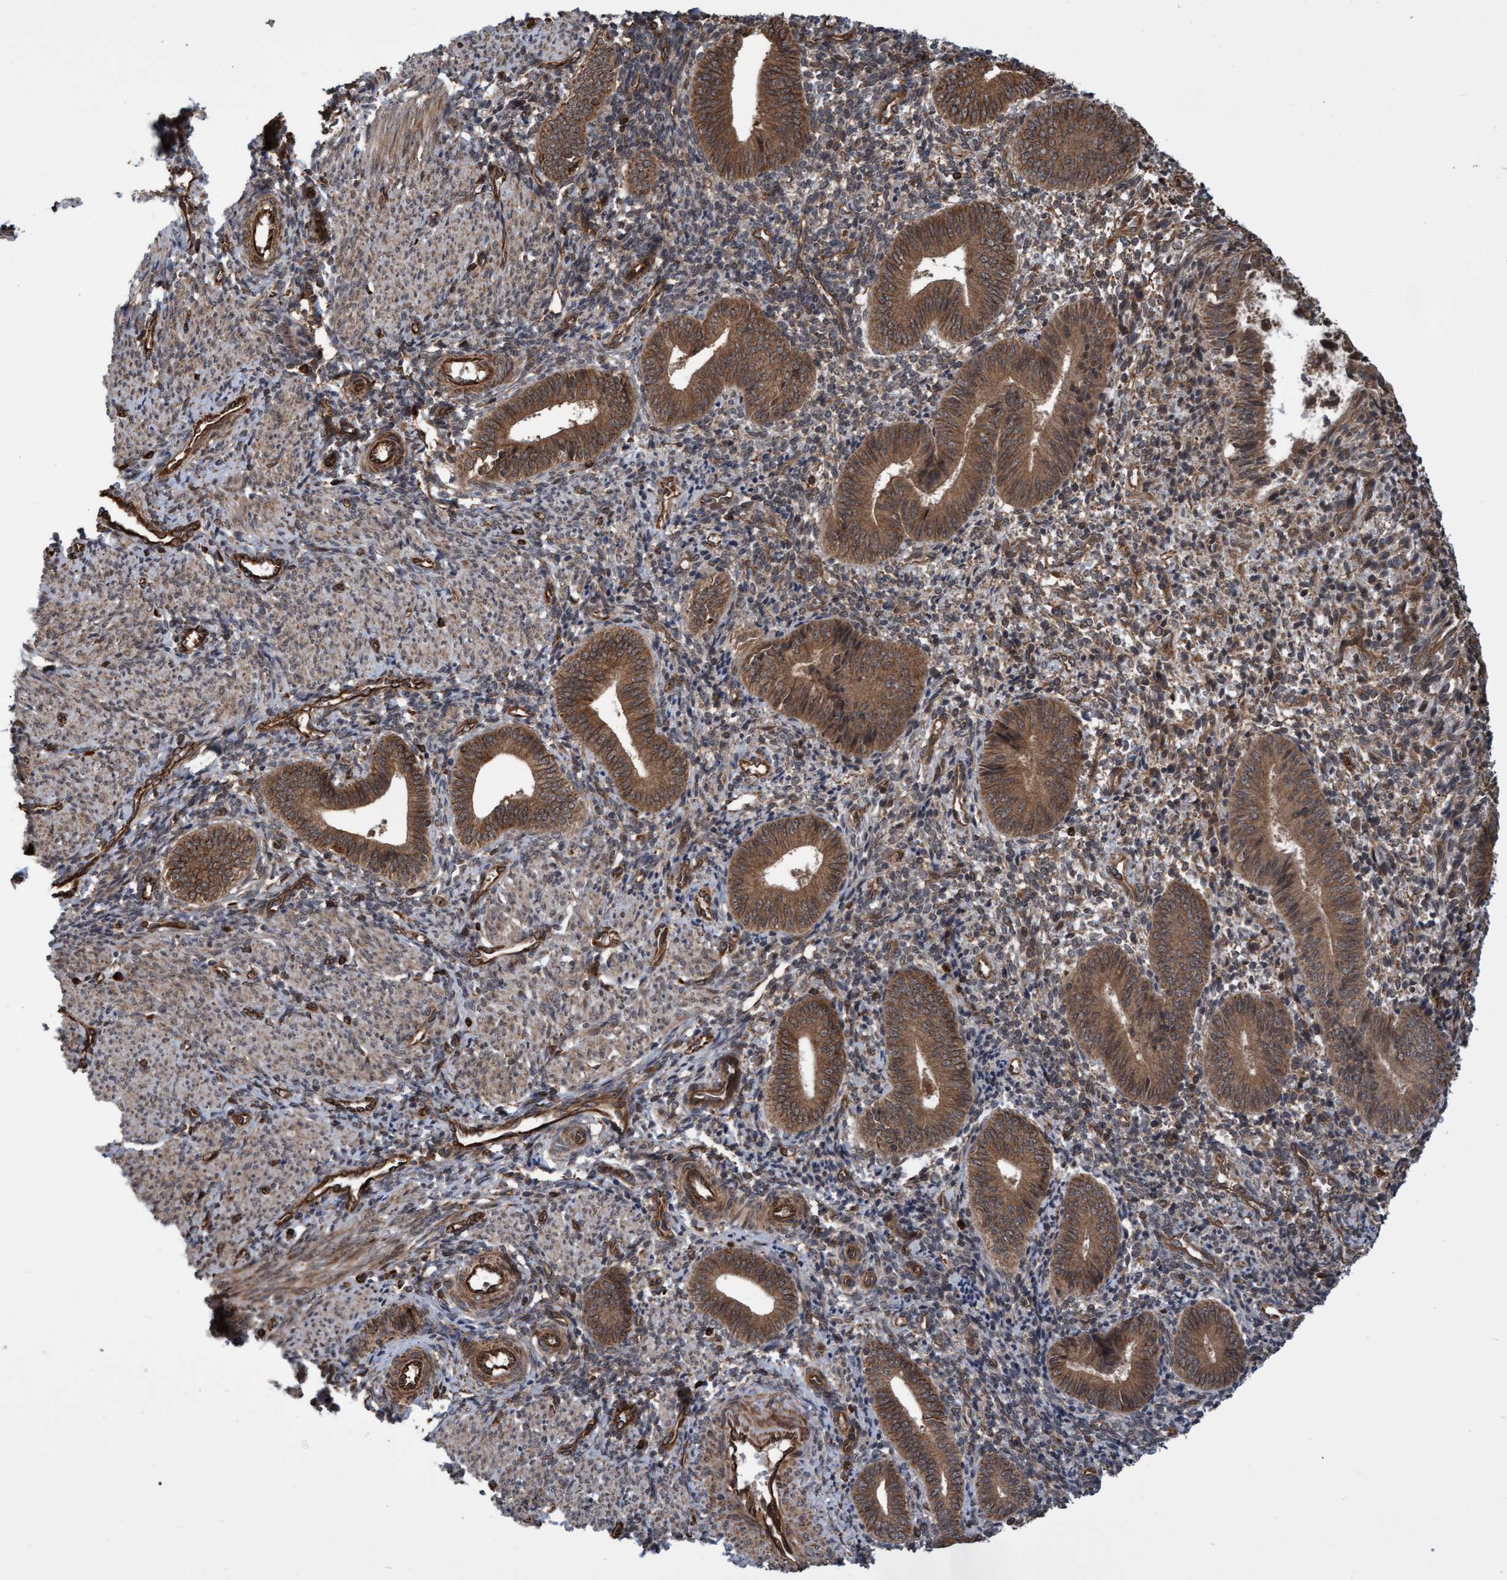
{"staining": {"intensity": "moderate", "quantity": "25%-75%", "location": "cytoplasmic/membranous"}, "tissue": "endometrium", "cell_type": "Cells in endometrial stroma", "image_type": "normal", "snomed": [{"axis": "morphology", "description": "Normal tissue, NOS"}, {"axis": "topography", "description": "Uterus"}, {"axis": "topography", "description": "Endometrium"}], "caption": "Brown immunohistochemical staining in unremarkable endometrium reveals moderate cytoplasmic/membranous positivity in about 25%-75% of cells in endometrial stroma.", "gene": "TNFRSF10B", "patient": {"sex": "female", "age": 33}}